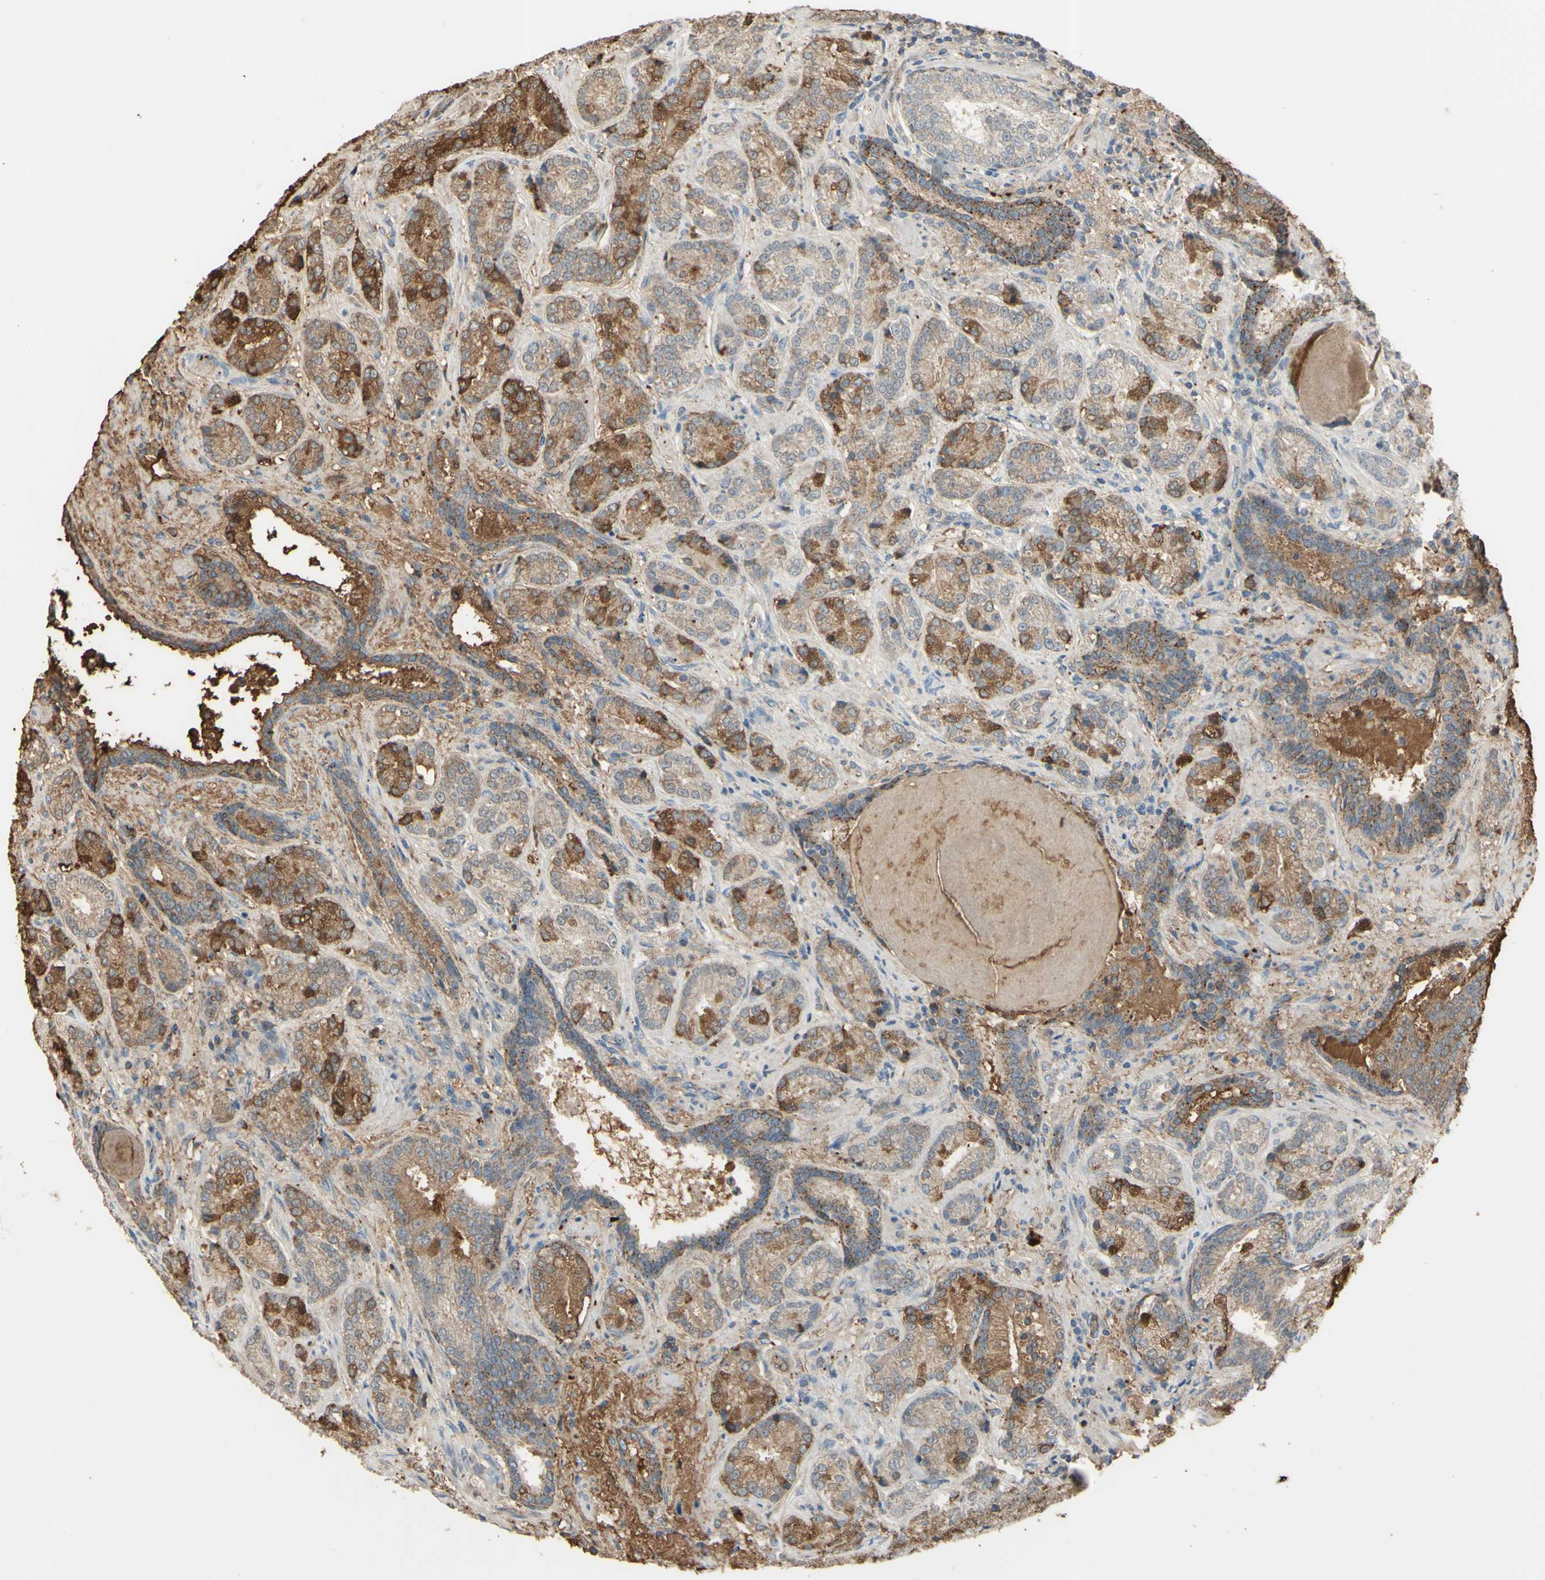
{"staining": {"intensity": "moderate", "quantity": ">75%", "location": "cytoplasmic/membranous"}, "tissue": "prostate cancer", "cell_type": "Tumor cells", "image_type": "cancer", "snomed": [{"axis": "morphology", "description": "Adenocarcinoma, High grade"}, {"axis": "topography", "description": "Prostate"}], "caption": "Protein positivity by immunohistochemistry (IHC) reveals moderate cytoplasmic/membranous expression in approximately >75% of tumor cells in prostate high-grade adenocarcinoma. The protein is stained brown, and the nuclei are stained in blue (DAB (3,3'-diaminobenzidine) IHC with brightfield microscopy, high magnification).", "gene": "ANGPTL1", "patient": {"sex": "male", "age": 61}}